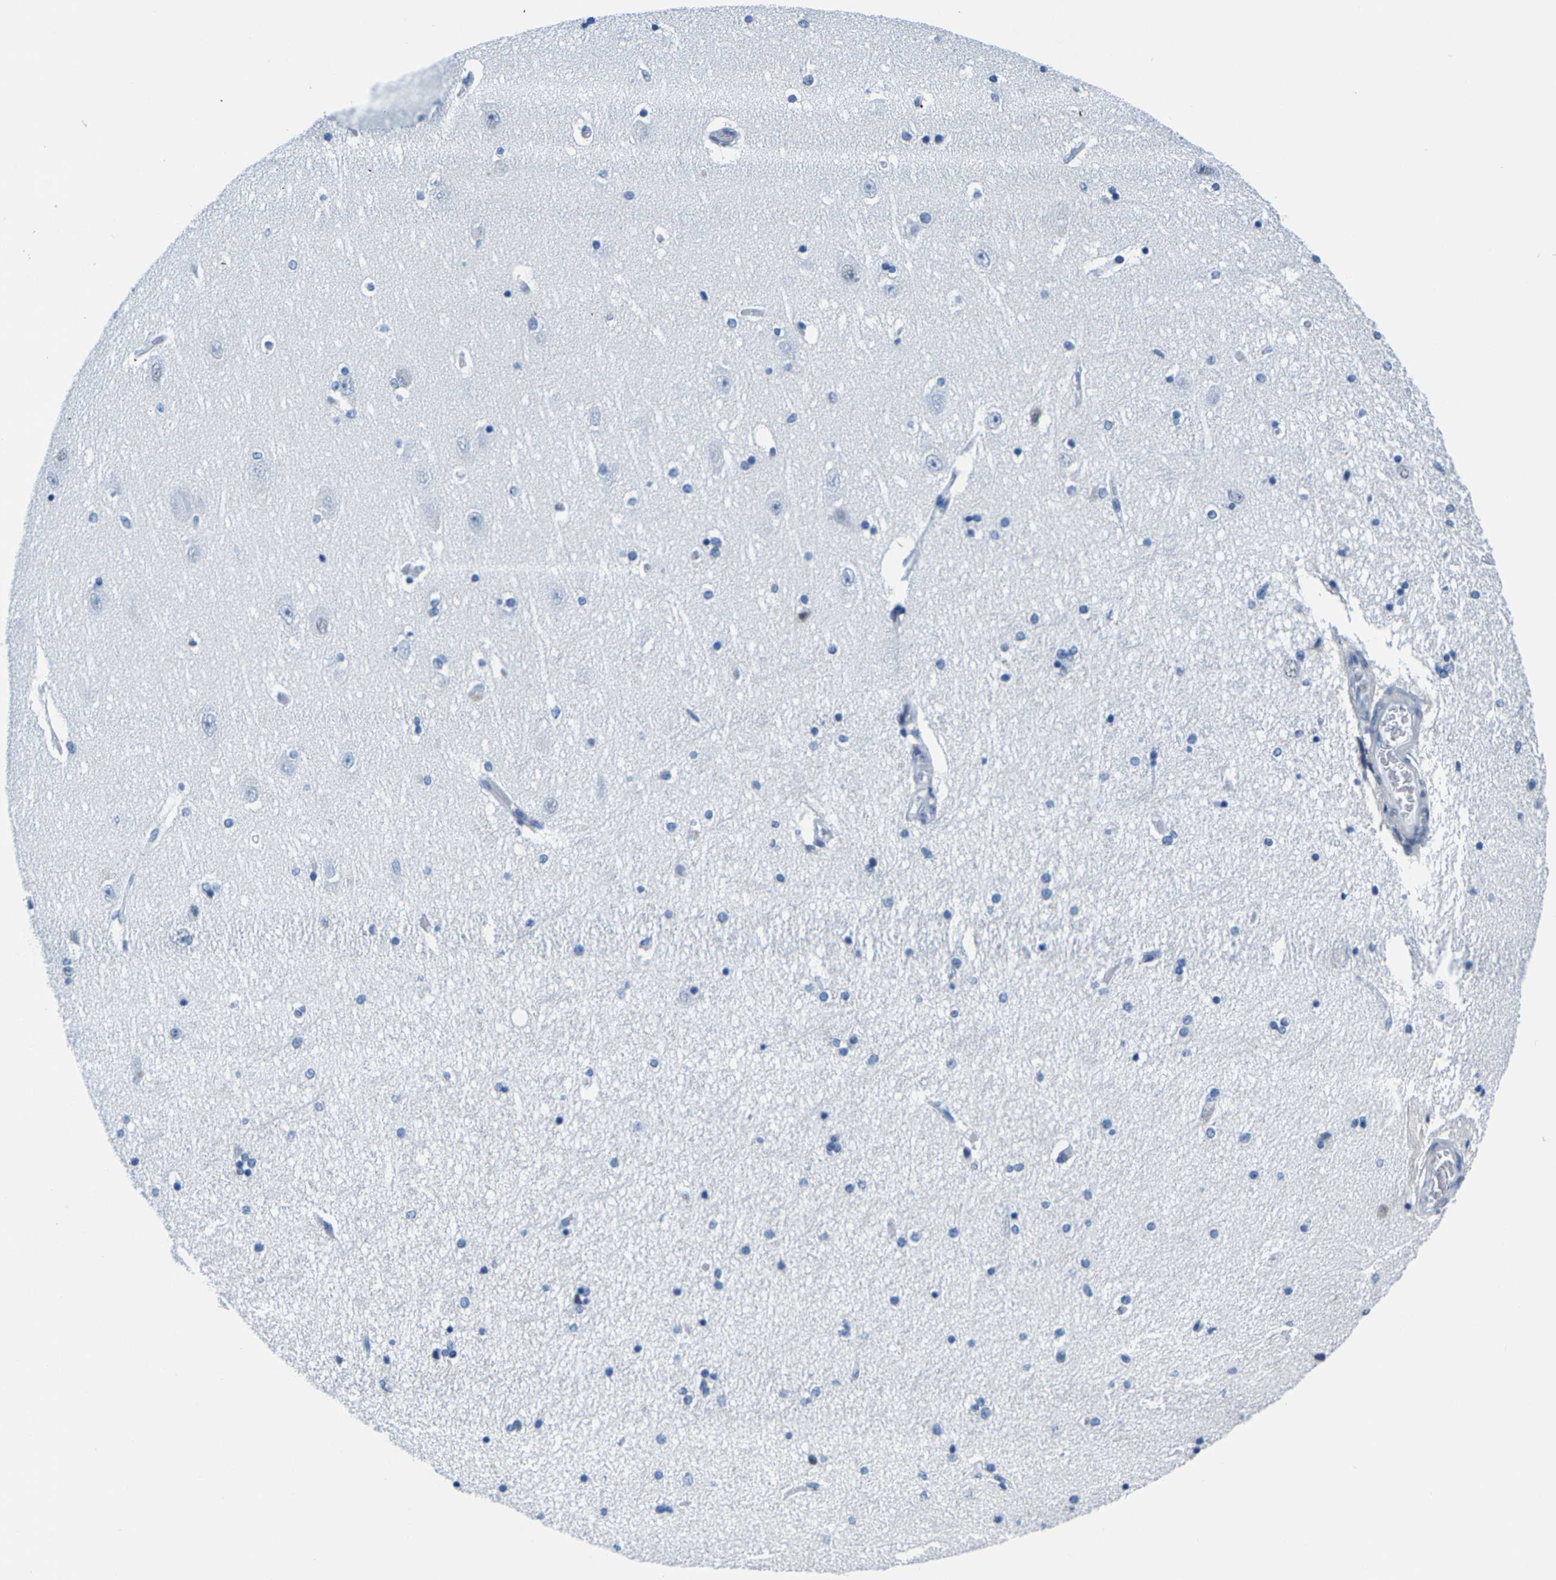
{"staining": {"intensity": "negative", "quantity": "none", "location": "none"}, "tissue": "hippocampus", "cell_type": "Glial cells", "image_type": "normal", "snomed": [{"axis": "morphology", "description": "Normal tissue, NOS"}, {"axis": "topography", "description": "Hippocampus"}], "caption": "High magnification brightfield microscopy of normal hippocampus stained with DAB (3,3'-diaminobenzidine) (brown) and counterstained with hematoxylin (blue): glial cells show no significant positivity. The staining was performed using DAB to visualize the protein expression in brown, while the nuclei were stained in blue with hematoxylin (Magnification: 20x).", "gene": "SSH3", "patient": {"sex": "female", "age": 54}}